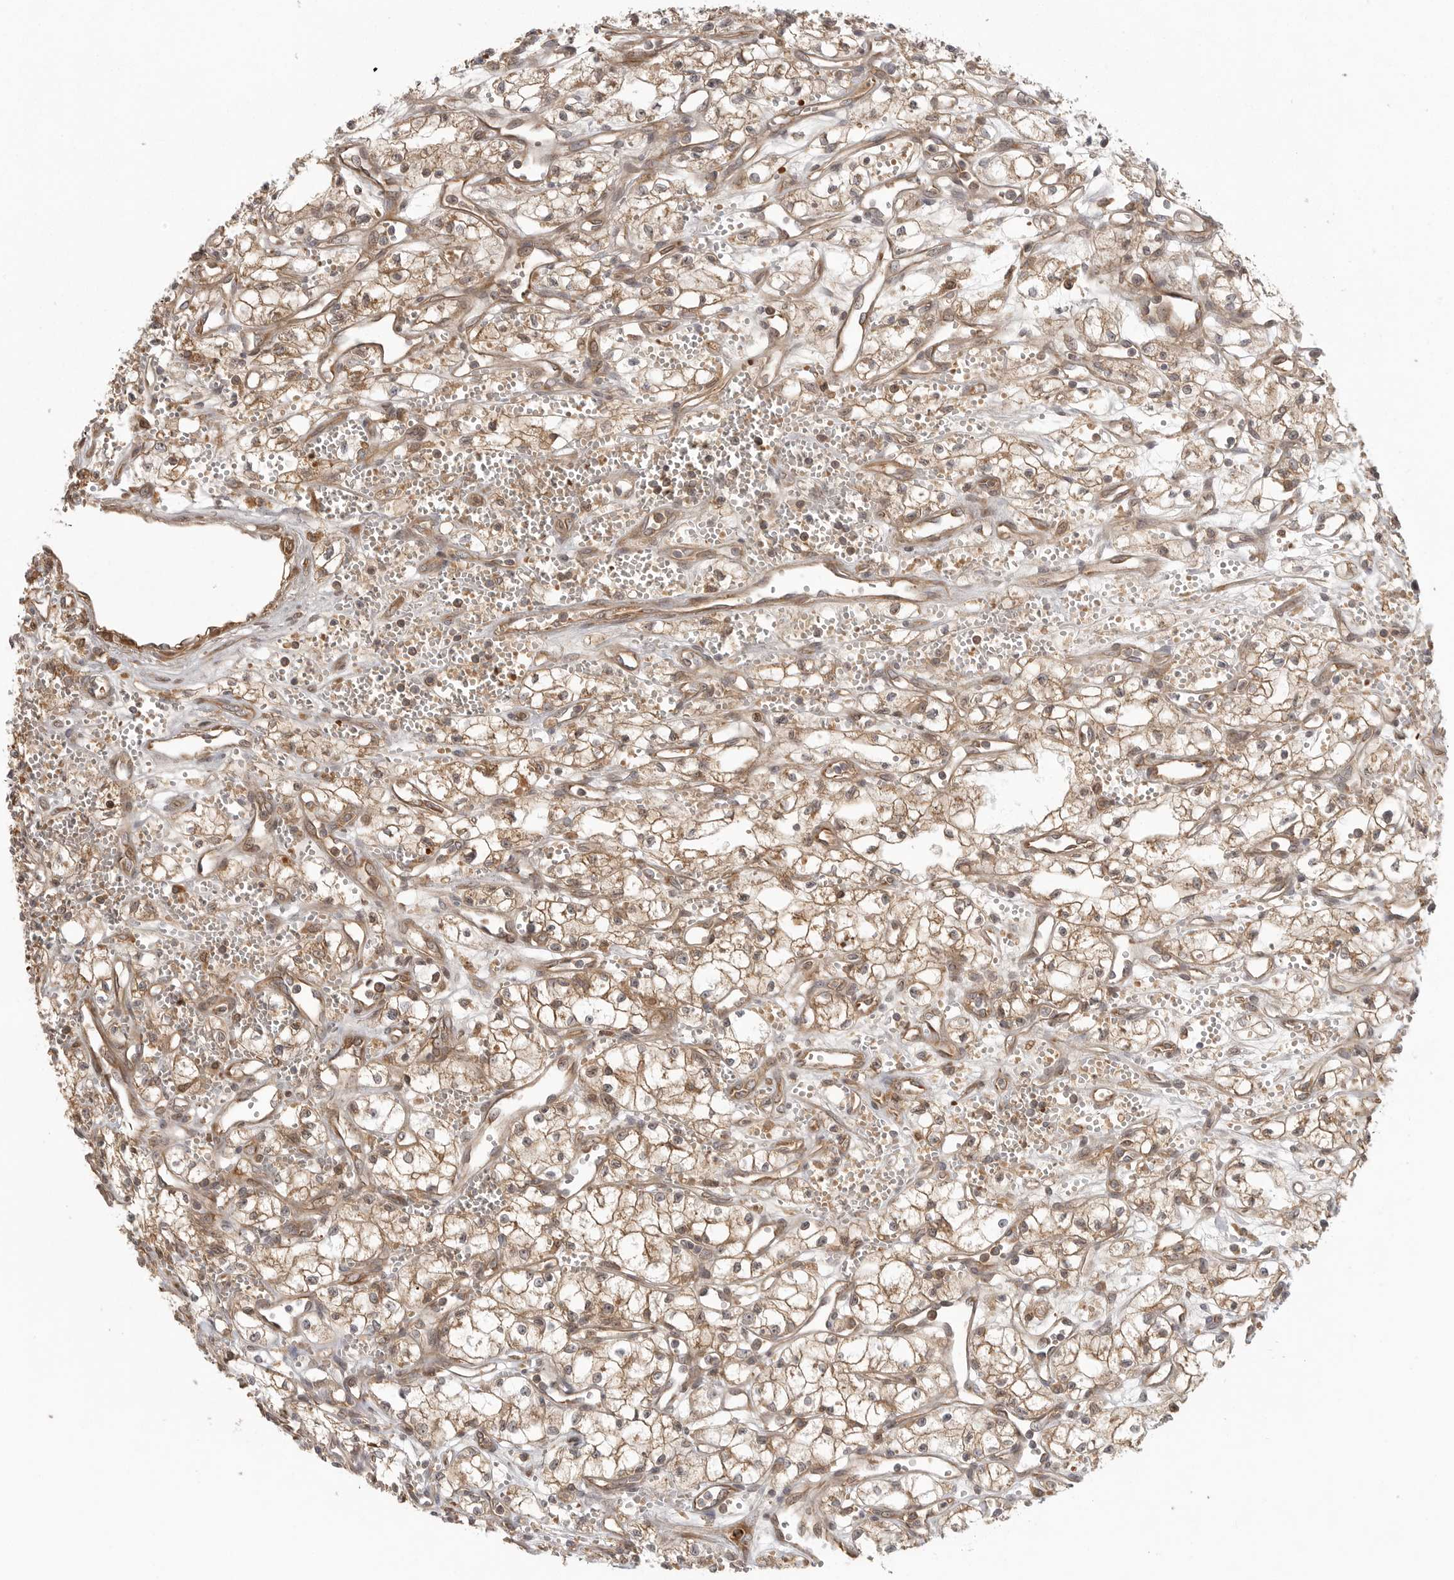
{"staining": {"intensity": "moderate", "quantity": ">75%", "location": "cytoplasmic/membranous"}, "tissue": "renal cancer", "cell_type": "Tumor cells", "image_type": "cancer", "snomed": [{"axis": "morphology", "description": "Adenocarcinoma, NOS"}, {"axis": "topography", "description": "Kidney"}], "caption": "Immunohistochemistry (IHC) image of adenocarcinoma (renal) stained for a protein (brown), which displays medium levels of moderate cytoplasmic/membranous staining in about >75% of tumor cells.", "gene": "CCPG1", "patient": {"sex": "male", "age": 59}}